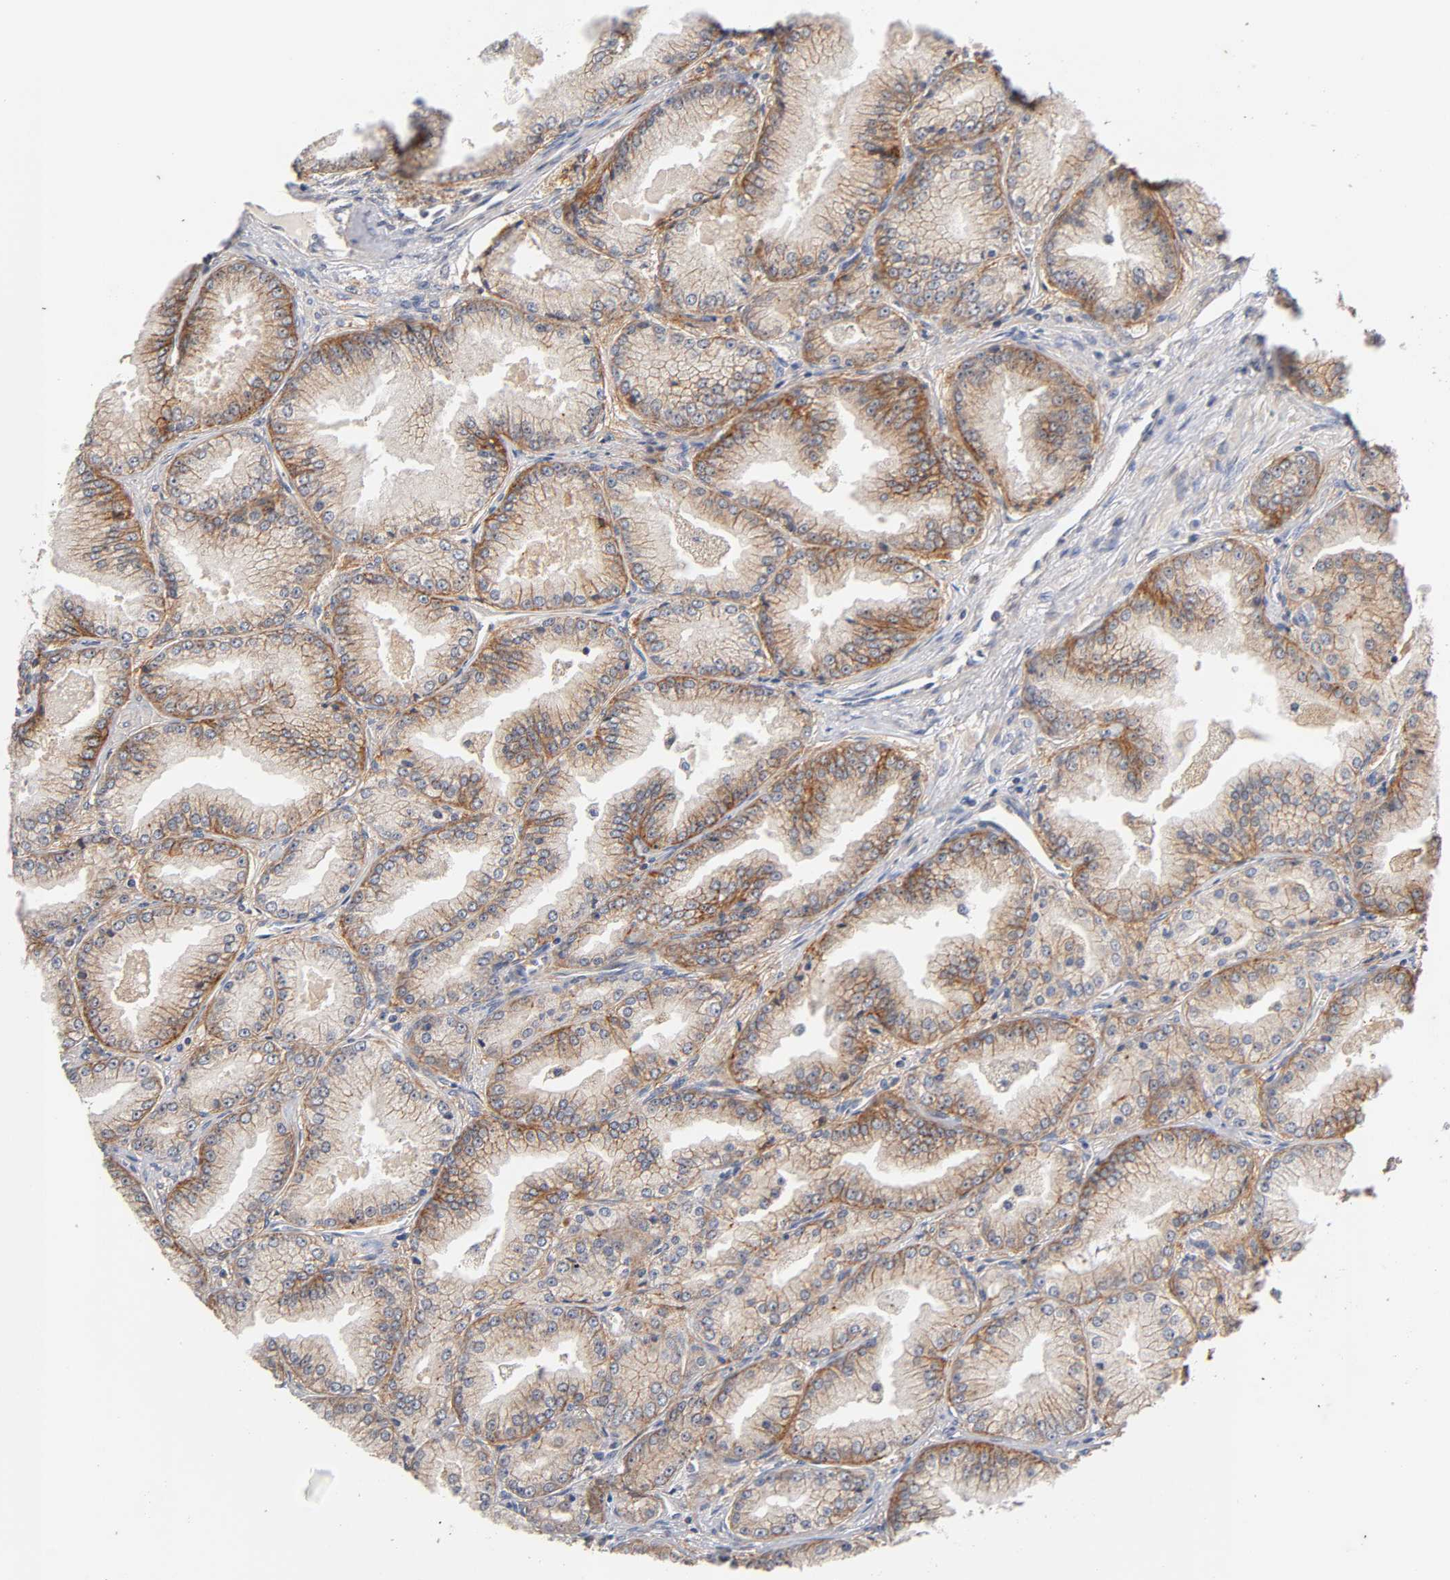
{"staining": {"intensity": "moderate", "quantity": ">75%", "location": "cytoplasmic/membranous"}, "tissue": "prostate cancer", "cell_type": "Tumor cells", "image_type": "cancer", "snomed": [{"axis": "morphology", "description": "Adenocarcinoma, High grade"}, {"axis": "topography", "description": "Prostate"}], "caption": "This photomicrograph displays immunohistochemistry (IHC) staining of prostate adenocarcinoma (high-grade), with medium moderate cytoplasmic/membranous expression in about >75% of tumor cells.", "gene": "CXADR", "patient": {"sex": "male", "age": 61}}